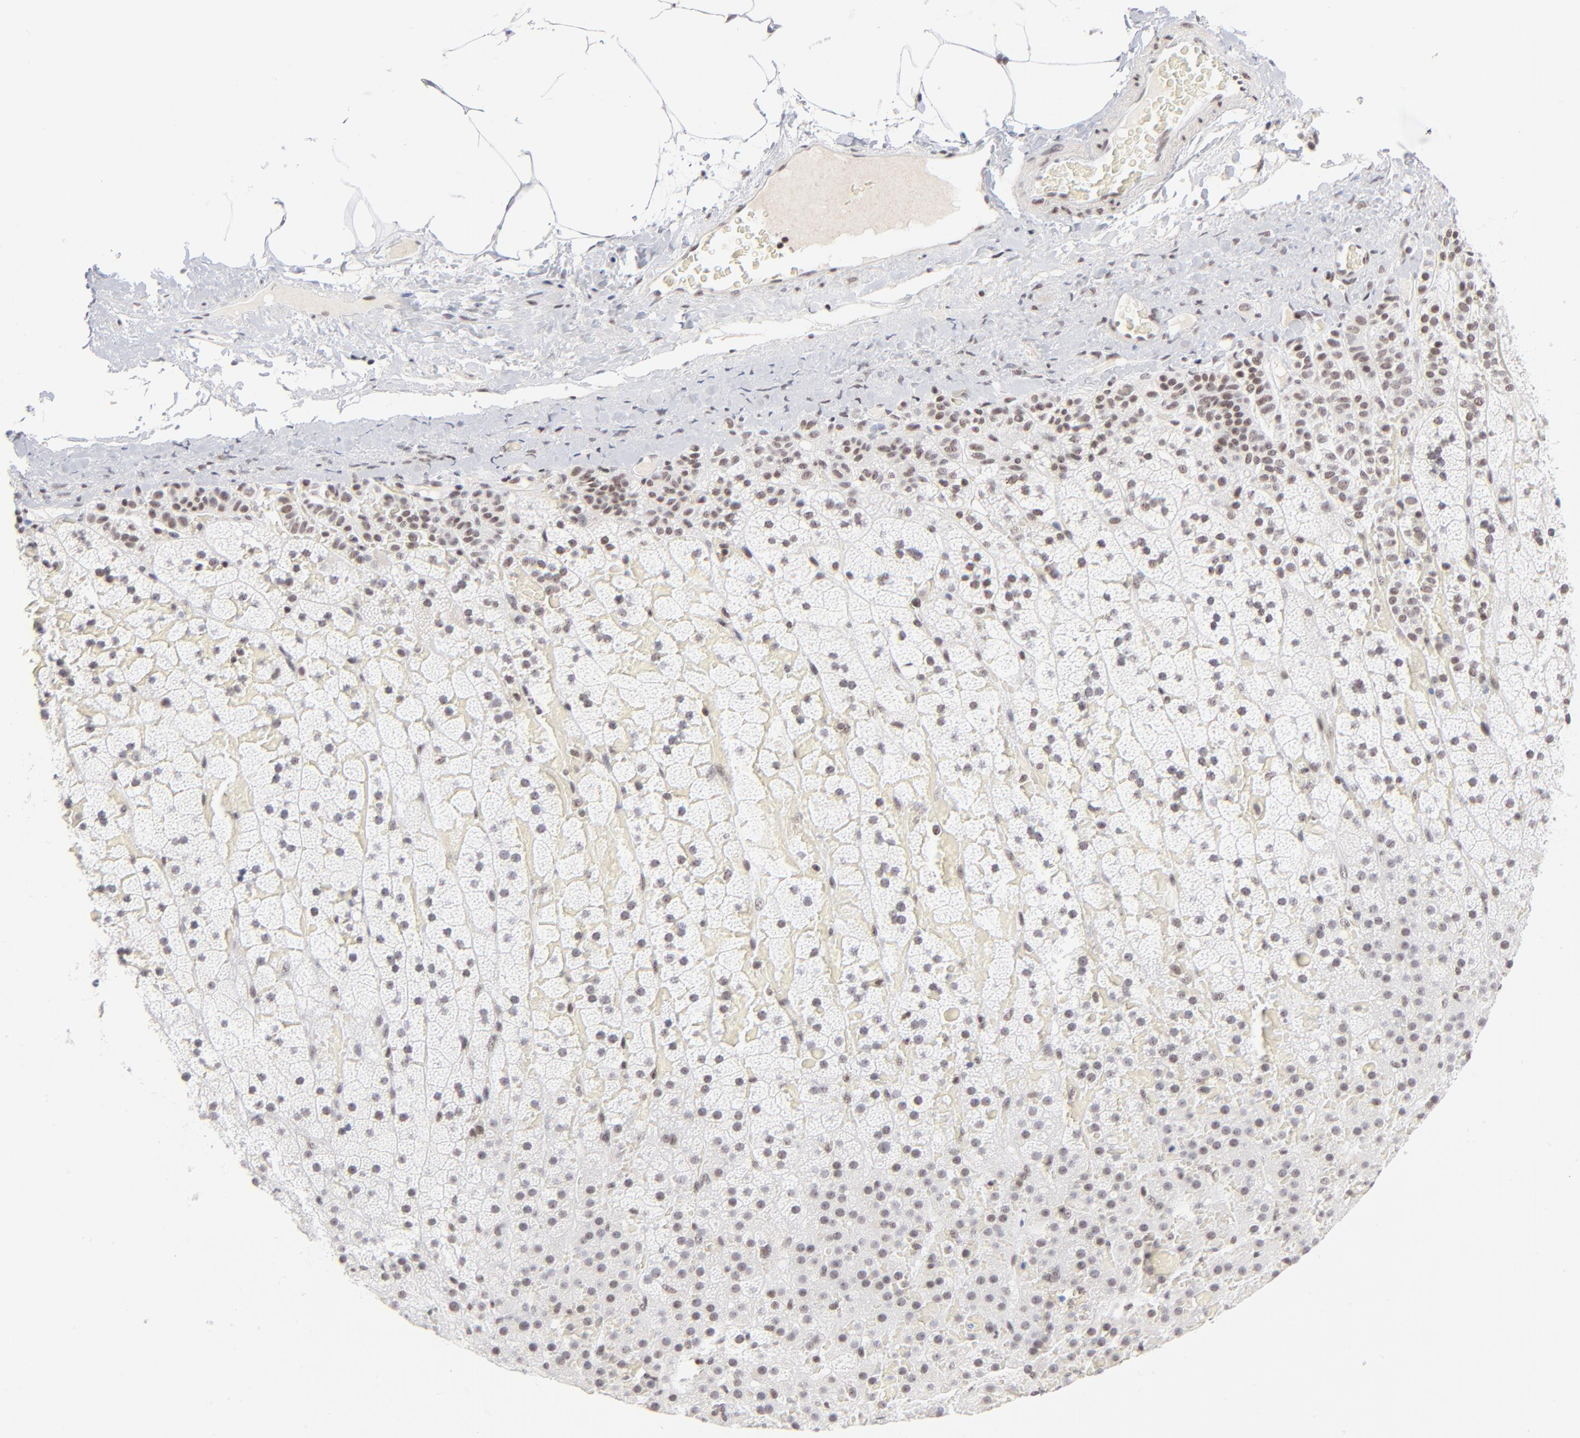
{"staining": {"intensity": "weak", "quantity": "25%-75%", "location": "nuclear"}, "tissue": "adrenal gland", "cell_type": "Glandular cells", "image_type": "normal", "snomed": [{"axis": "morphology", "description": "Normal tissue, NOS"}, {"axis": "topography", "description": "Adrenal gland"}], "caption": "Immunohistochemistry of normal human adrenal gland displays low levels of weak nuclear staining in about 25%-75% of glandular cells.", "gene": "ZNF143", "patient": {"sex": "male", "age": 35}}